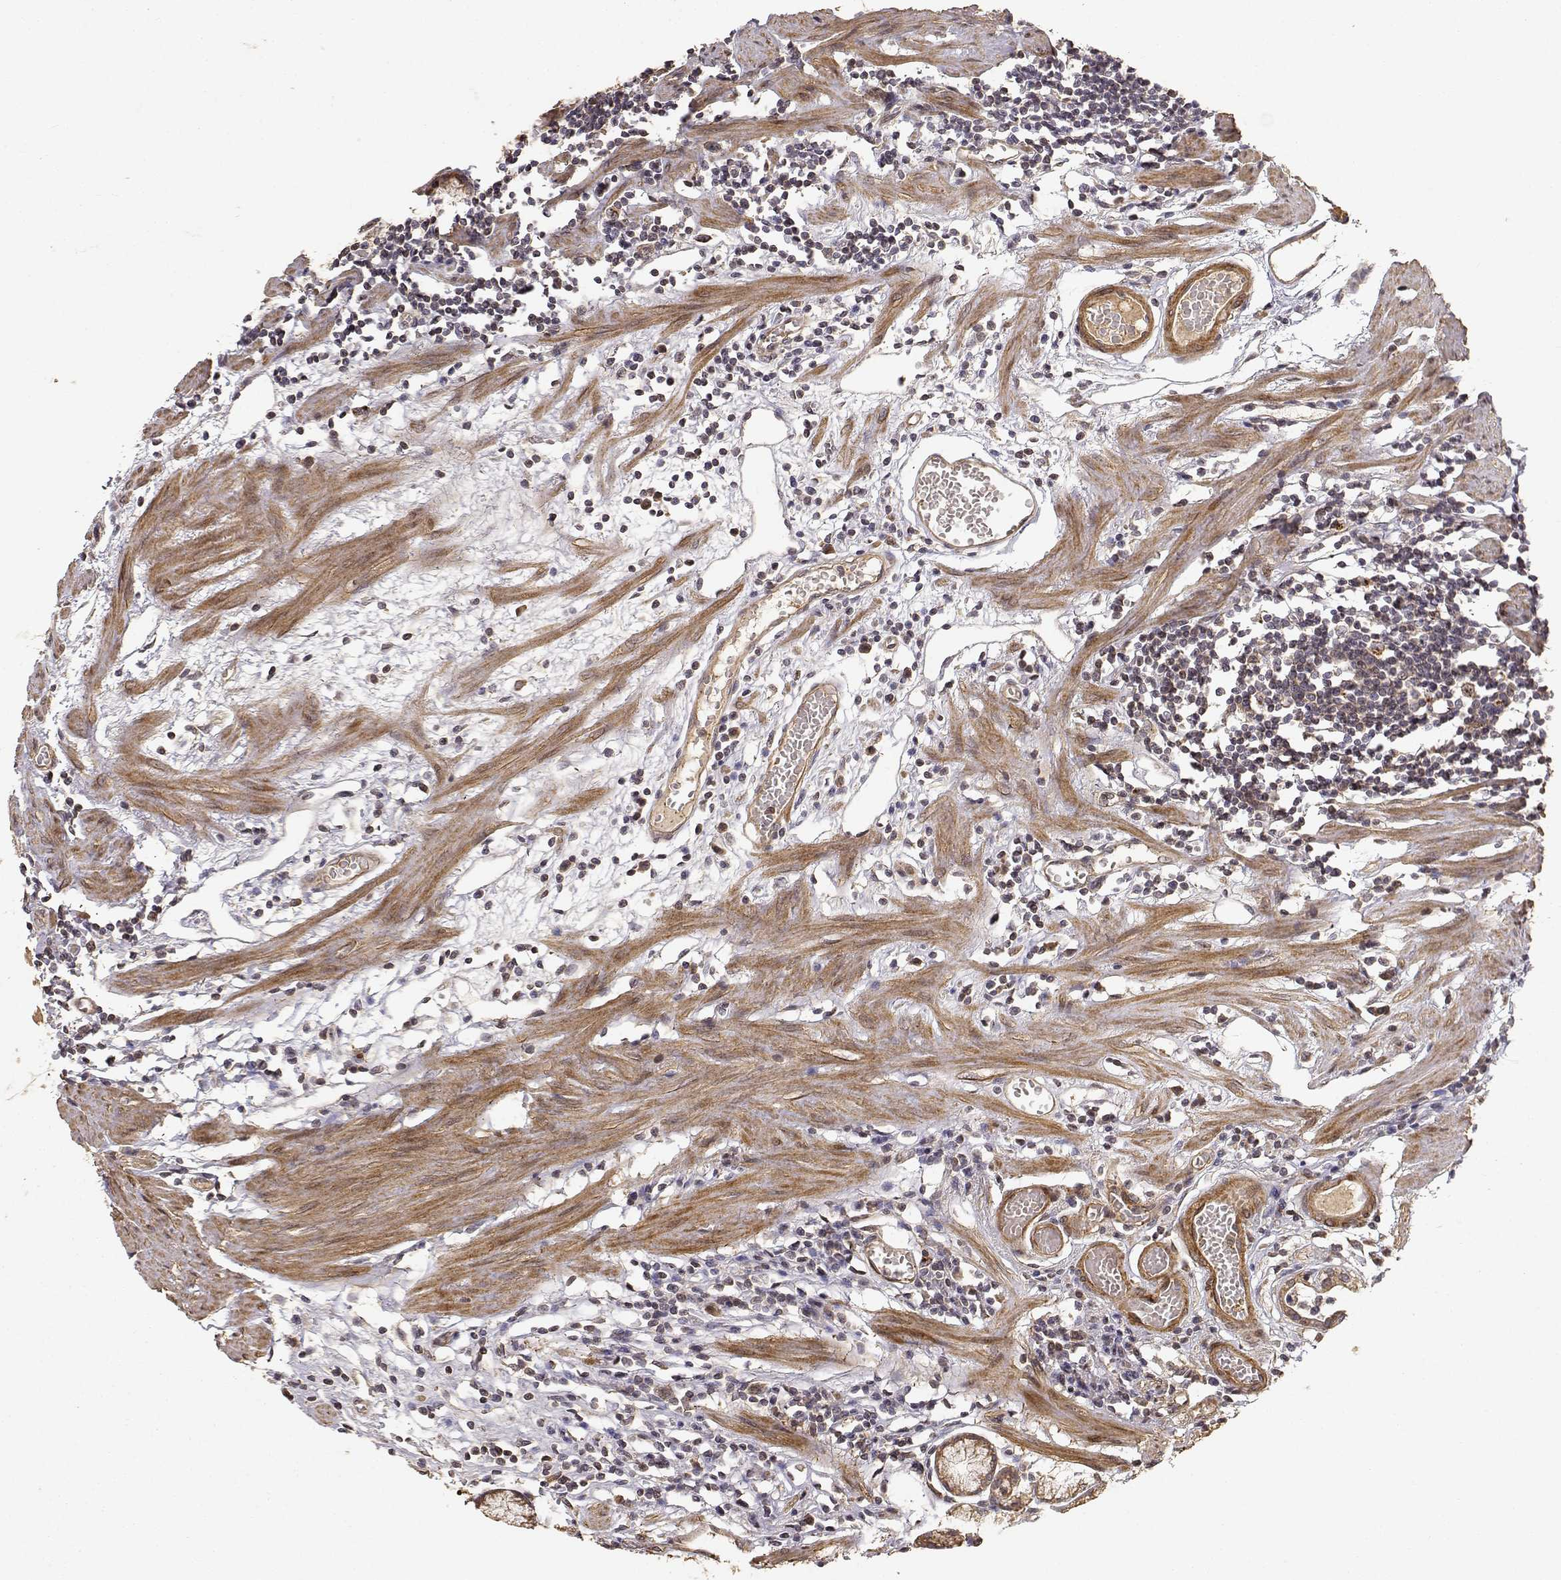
{"staining": {"intensity": "strong", "quantity": "<25%", "location": "cytoplasmic/membranous"}, "tissue": "stomach", "cell_type": "Glandular cells", "image_type": "normal", "snomed": [{"axis": "morphology", "description": "Normal tissue, NOS"}, {"axis": "topography", "description": "Stomach"}], "caption": "IHC of benign human stomach shows medium levels of strong cytoplasmic/membranous positivity in about <25% of glandular cells.", "gene": "PICK1", "patient": {"sex": "male", "age": 55}}